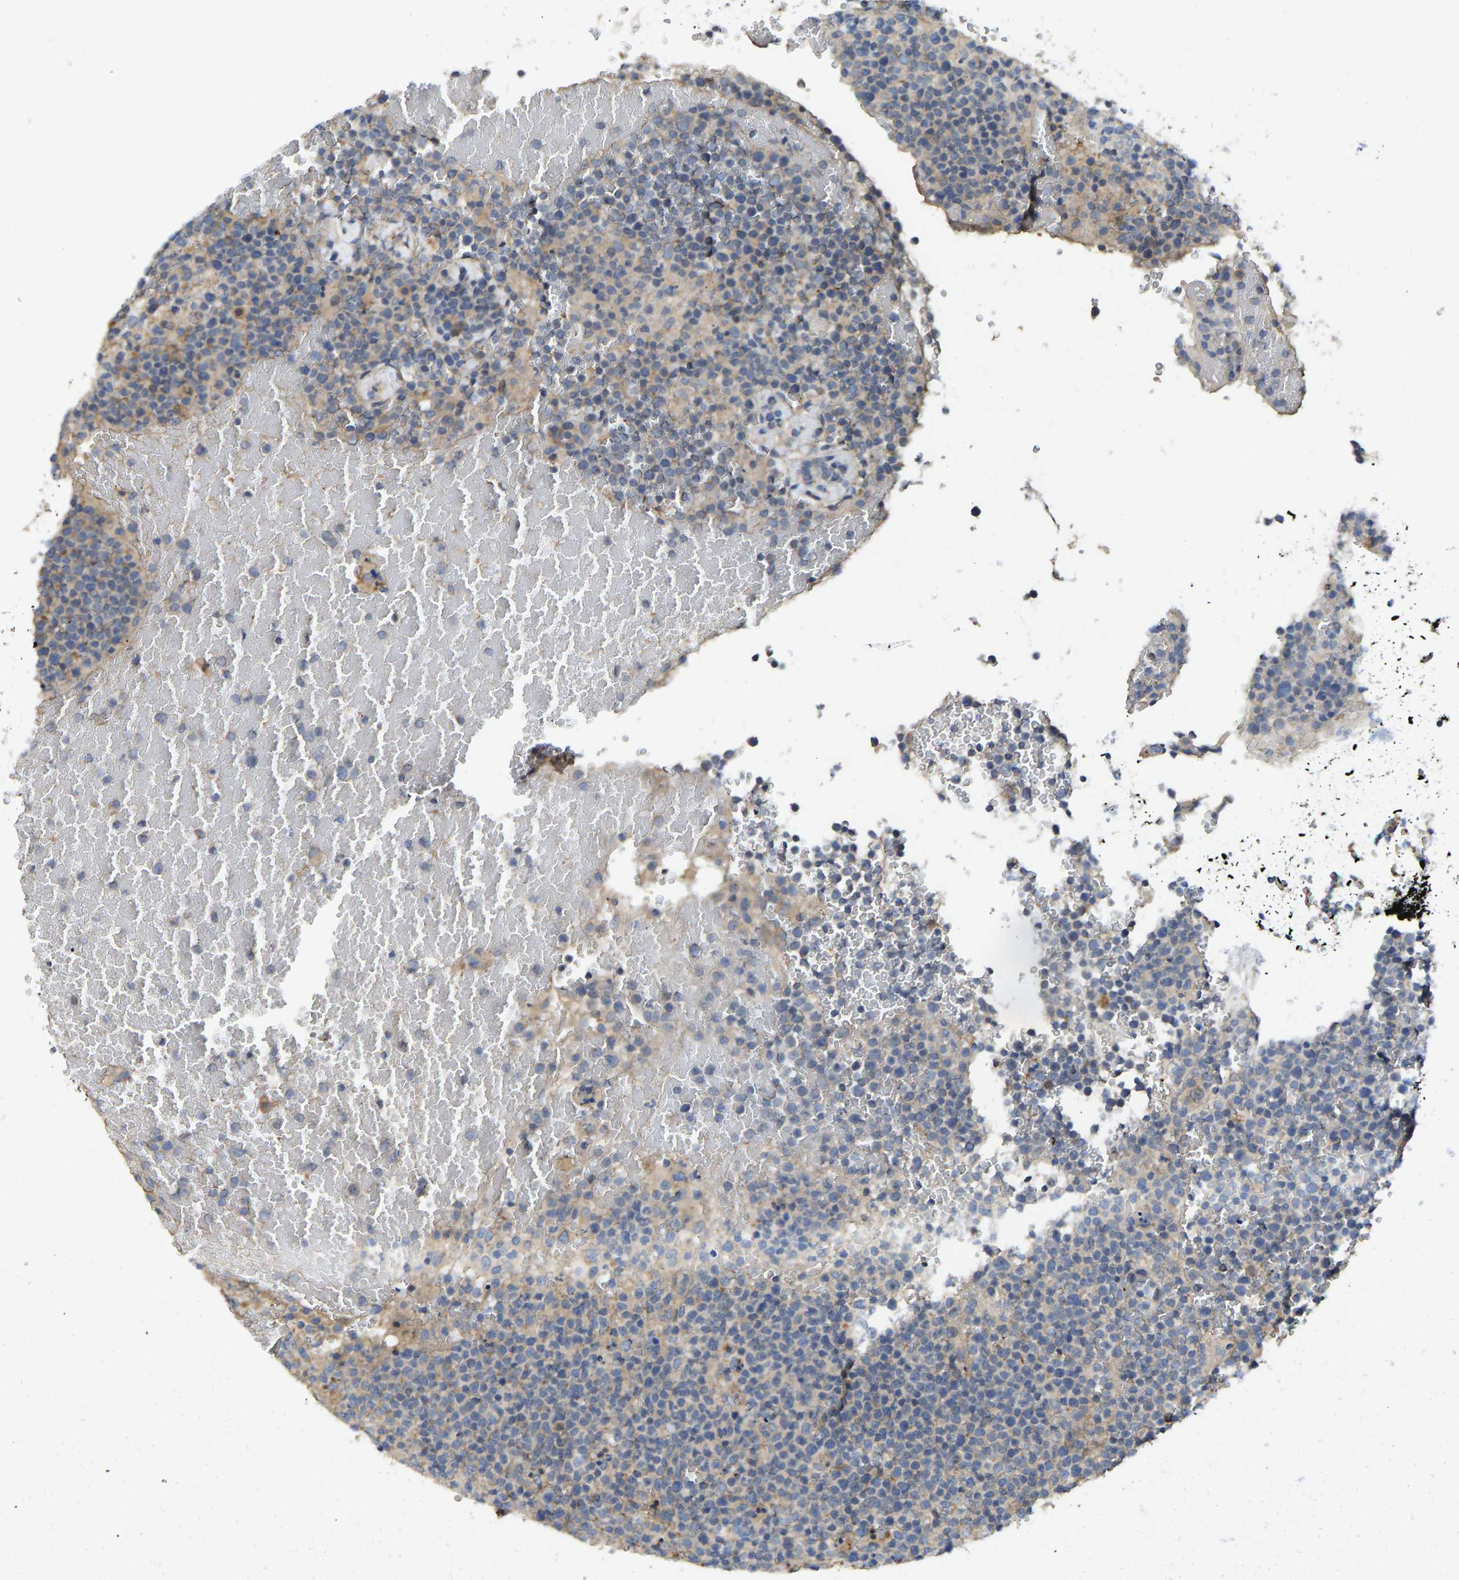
{"staining": {"intensity": "negative", "quantity": "none", "location": "none"}, "tissue": "lymphoma", "cell_type": "Tumor cells", "image_type": "cancer", "snomed": [{"axis": "morphology", "description": "Malignant lymphoma, non-Hodgkin's type, High grade"}, {"axis": "topography", "description": "Lymph node"}], "caption": "The IHC image has no significant expression in tumor cells of malignant lymphoma, non-Hodgkin's type (high-grade) tissue. Nuclei are stained in blue.", "gene": "VCPKMT", "patient": {"sex": "male", "age": 61}}